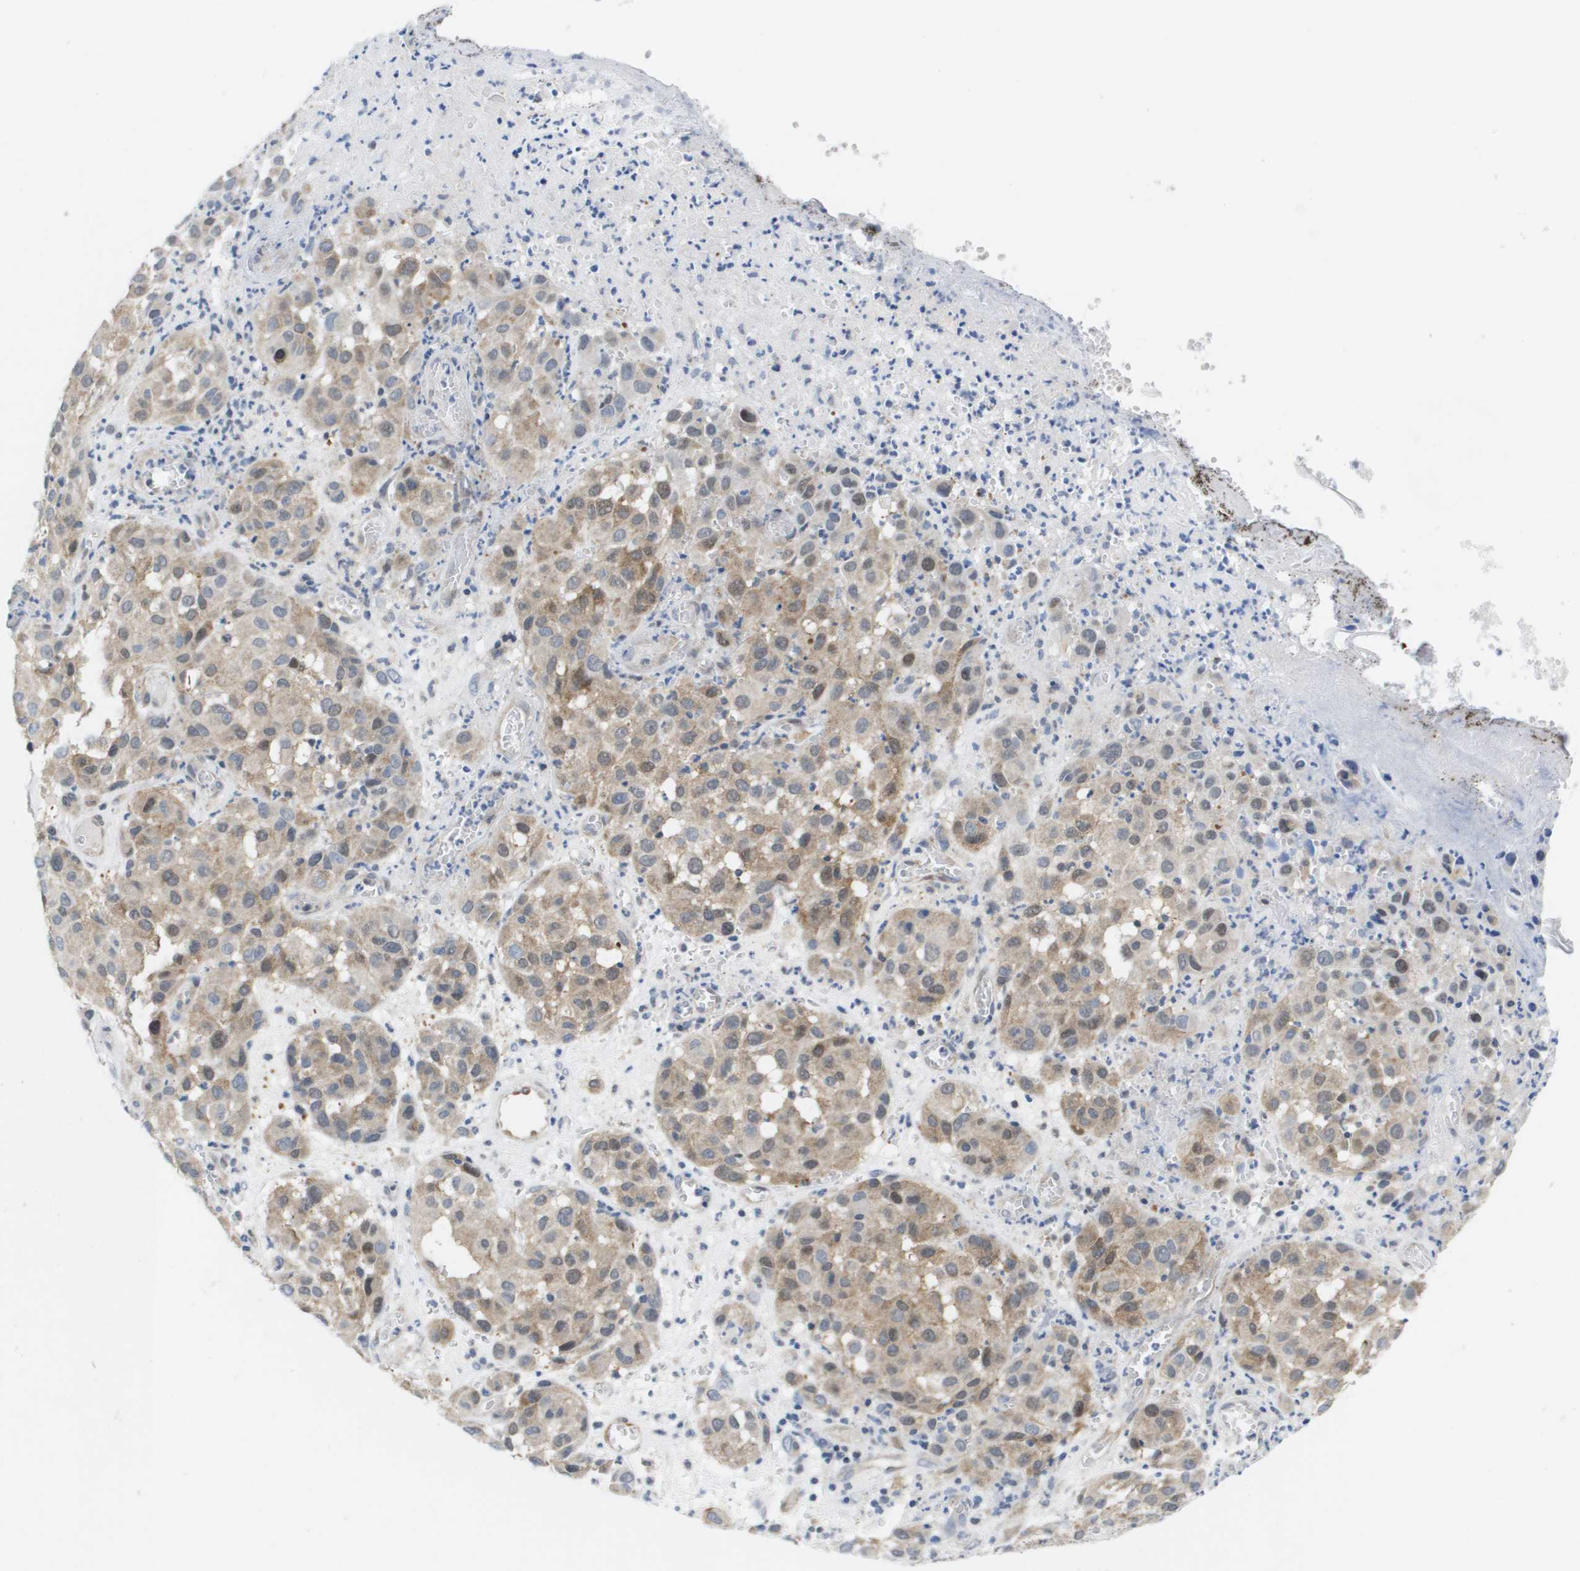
{"staining": {"intensity": "weak", "quantity": ">75%", "location": "cytoplasmic/membranous"}, "tissue": "melanoma", "cell_type": "Tumor cells", "image_type": "cancer", "snomed": [{"axis": "morphology", "description": "Malignant melanoma, NOS"}, {"axis": "topography", "description": "Skin"}], "caption": "Human malignant melanoma stained for a protein (brown) reveals weak cytoplasmic/membranous positive positivity in approximately >75% of tumor cells.", "gene": "FKBP4", "patient": {"sex": "female", "age": 21}}